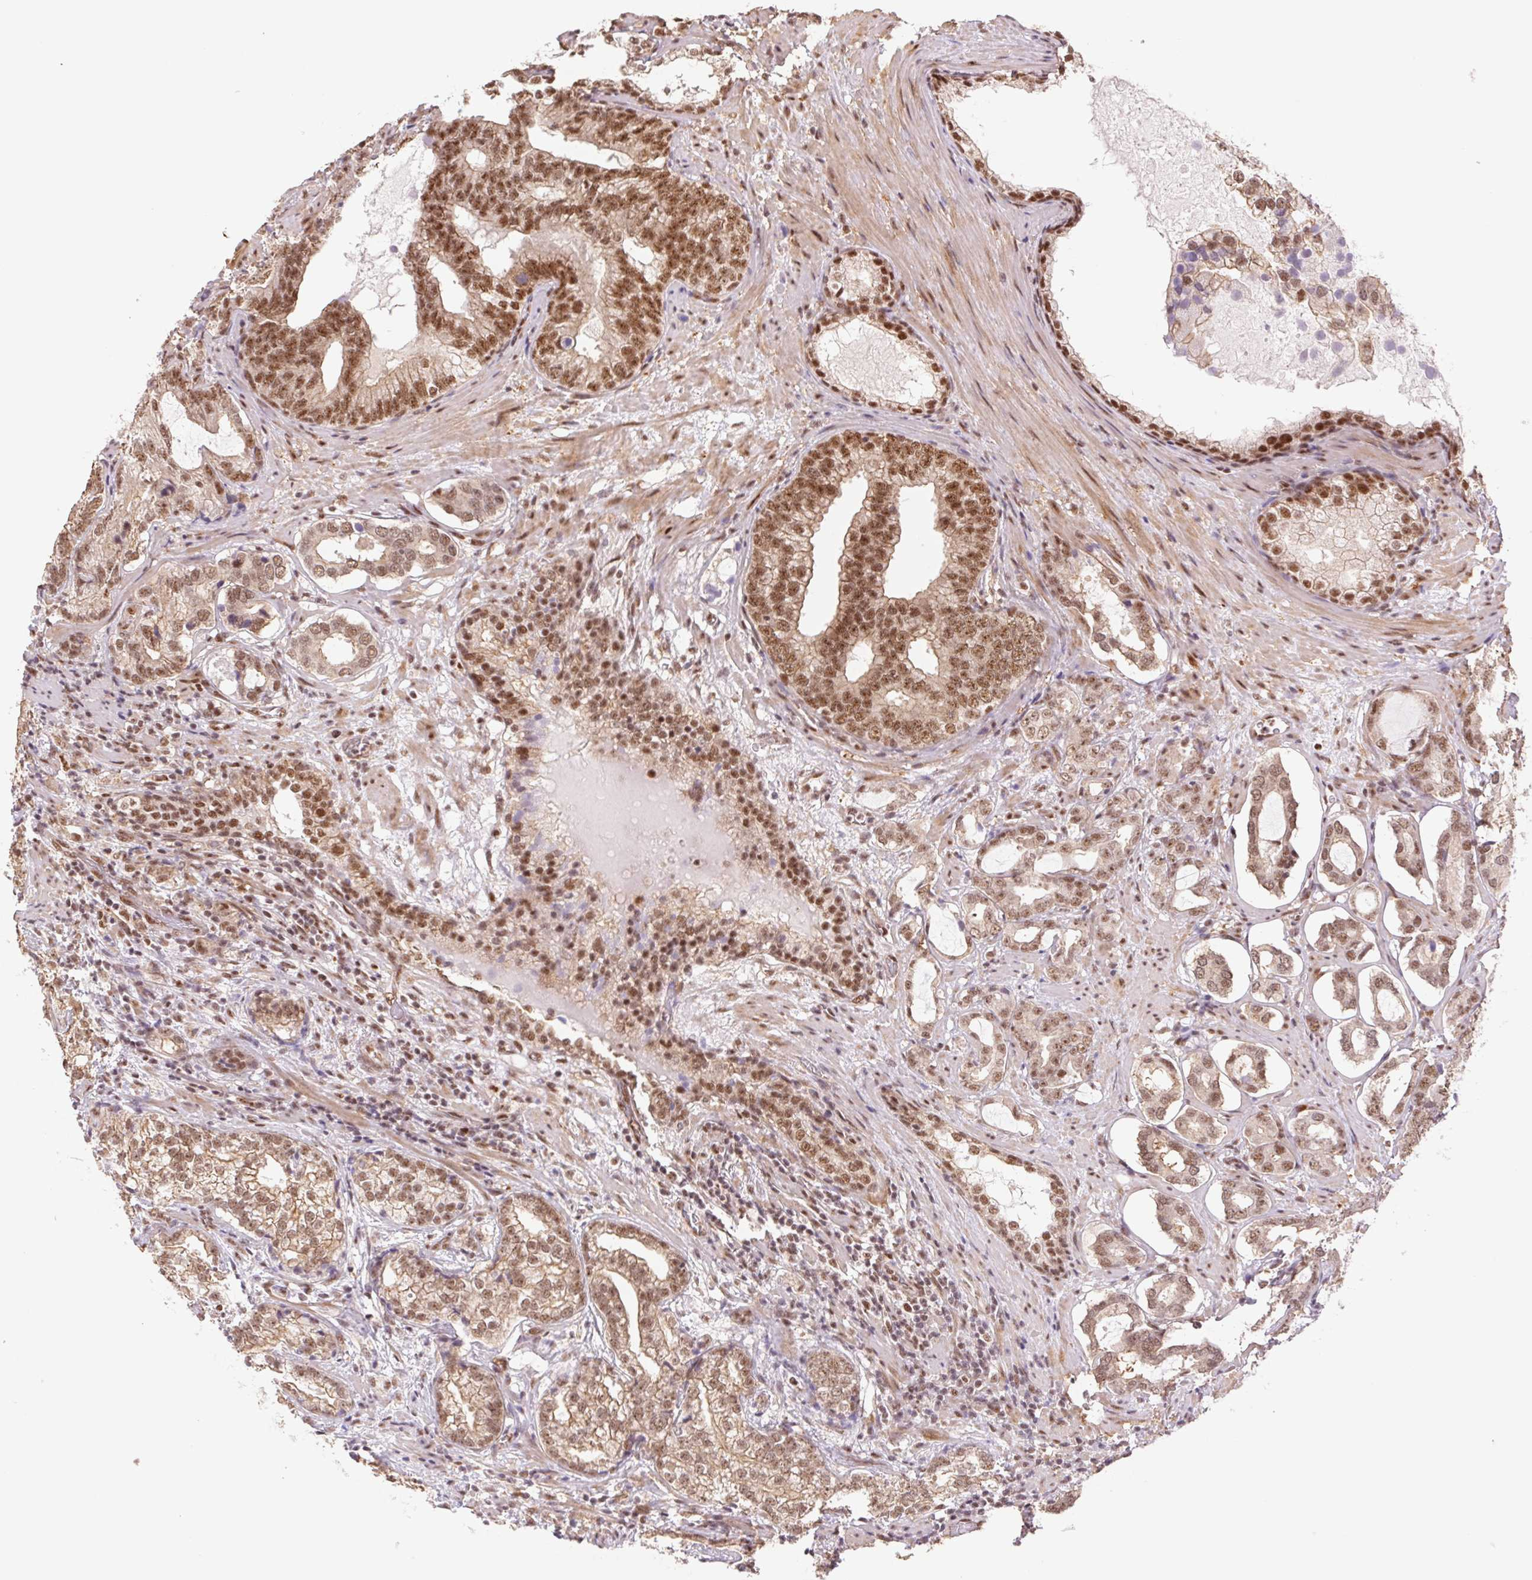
{"staining": {"intensity": "moderate", "quantity": "25%-75%", "location": "cytoplasmic/membranous,nuclear"}, "tissue": "prostate cancer", "cell_type": "Tumor cells", "image_type": "cancer", "snomed": [{"axis": "morphology", "description": "Adenocarcinoma, High grade"}, {"axis": "topography", "description": "Prostate"}], "caption": "Prostate adenocarcinoma (high-grade) stained with a brown dye reveals moderate cytoplasmic/membranous and nuclear positive staining in about 25%-75% of tumor cells.", "gene": "CWC25", "patient": {"sex": "male", "age": 75}}